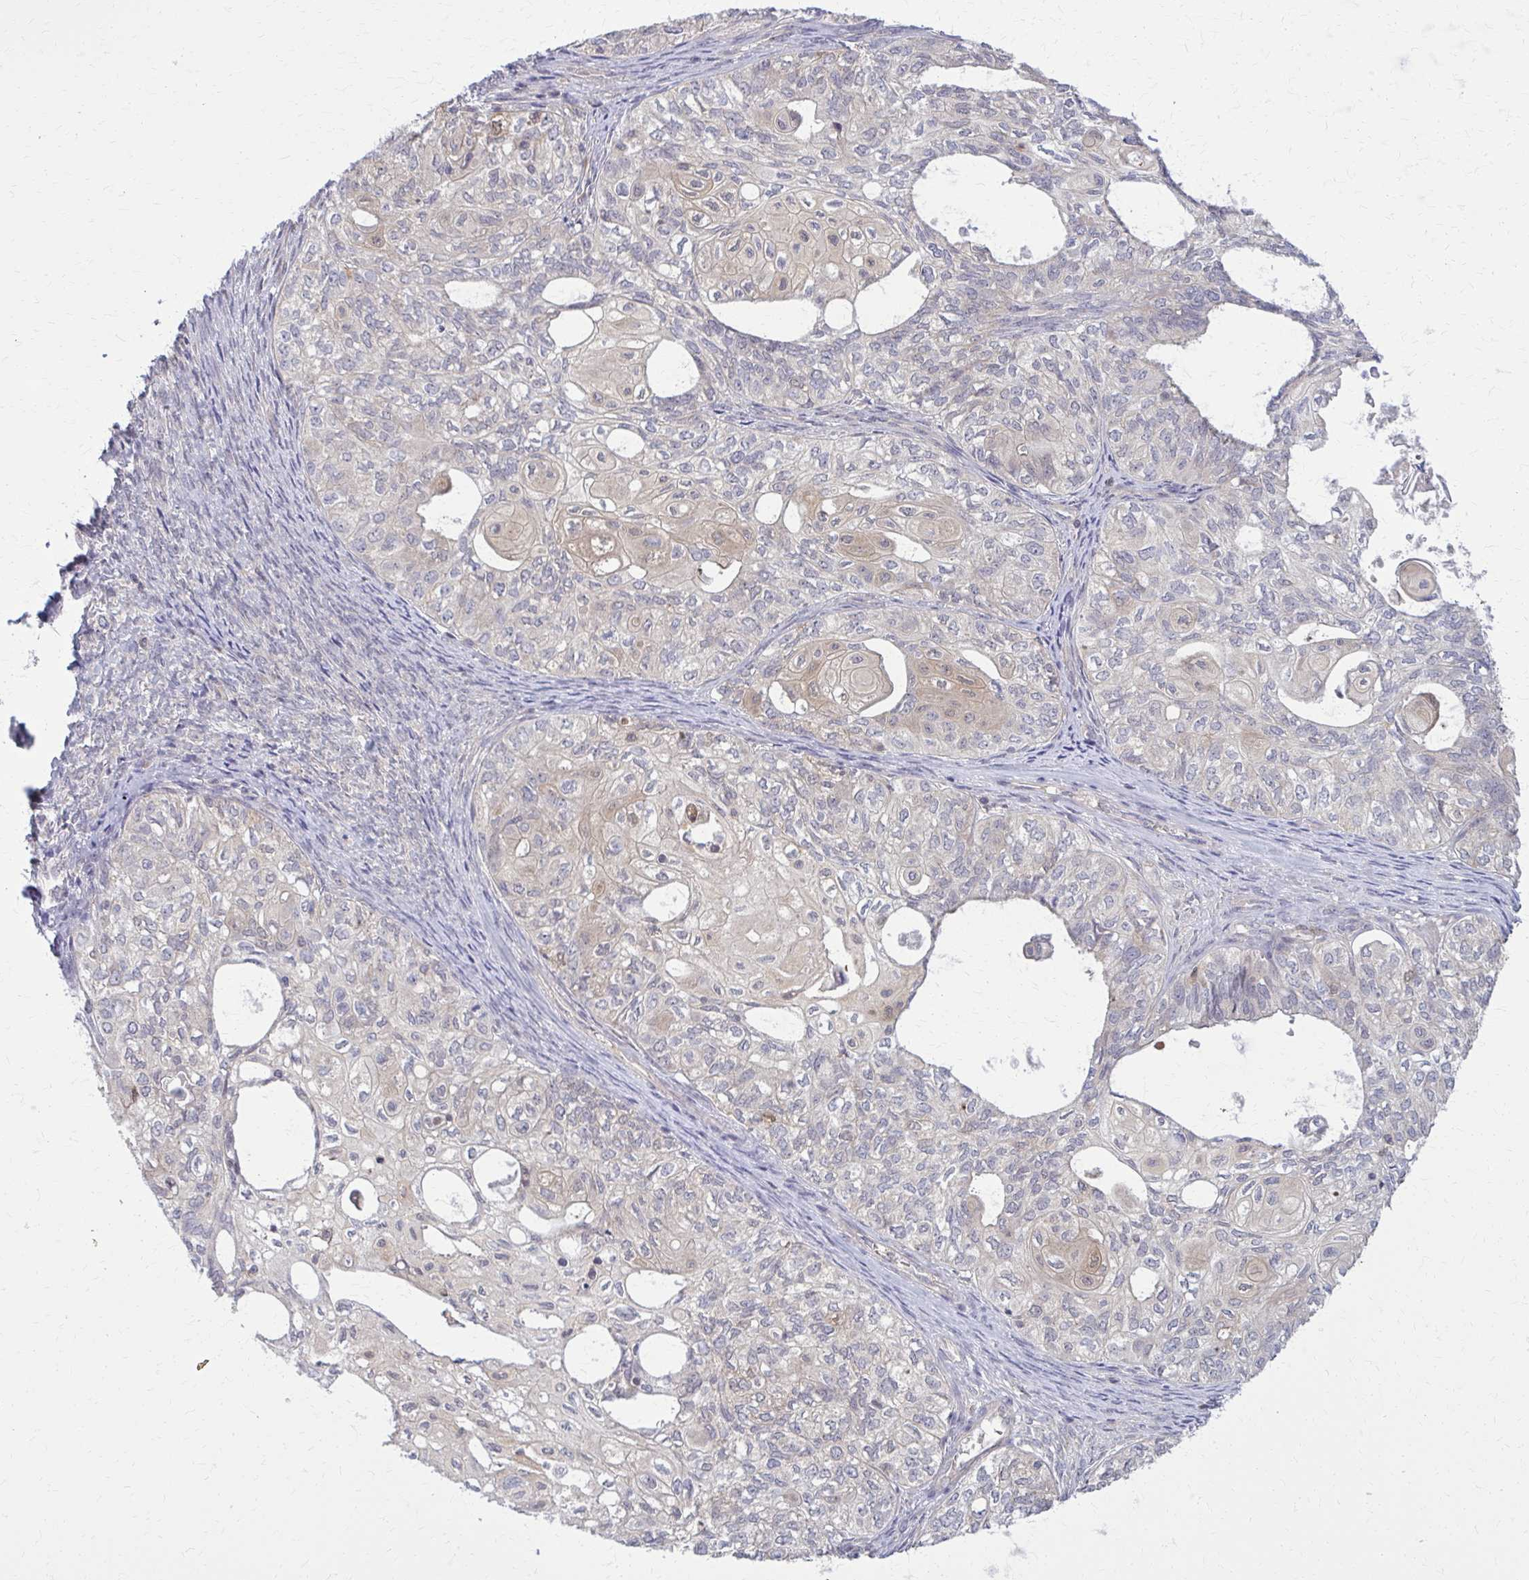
{"staining": {"intensity": "negative", "quantity": "none", "location": "none"}, "tissue": "ovarian cancer", "cell_type": "Tumor cells", "image_type": "cancer", "snomed": [{"axis": "morphology", "description": "Carcinoma, endometroid"}, {"axis": "topography", "description": "Ovary"}], "caption": "DAB immunohistochemical staining of ovarian cancer exhibits no significant staining in tumor cells.", "gene": "DBI", "patient": {"sex": "female", "age": 64}}